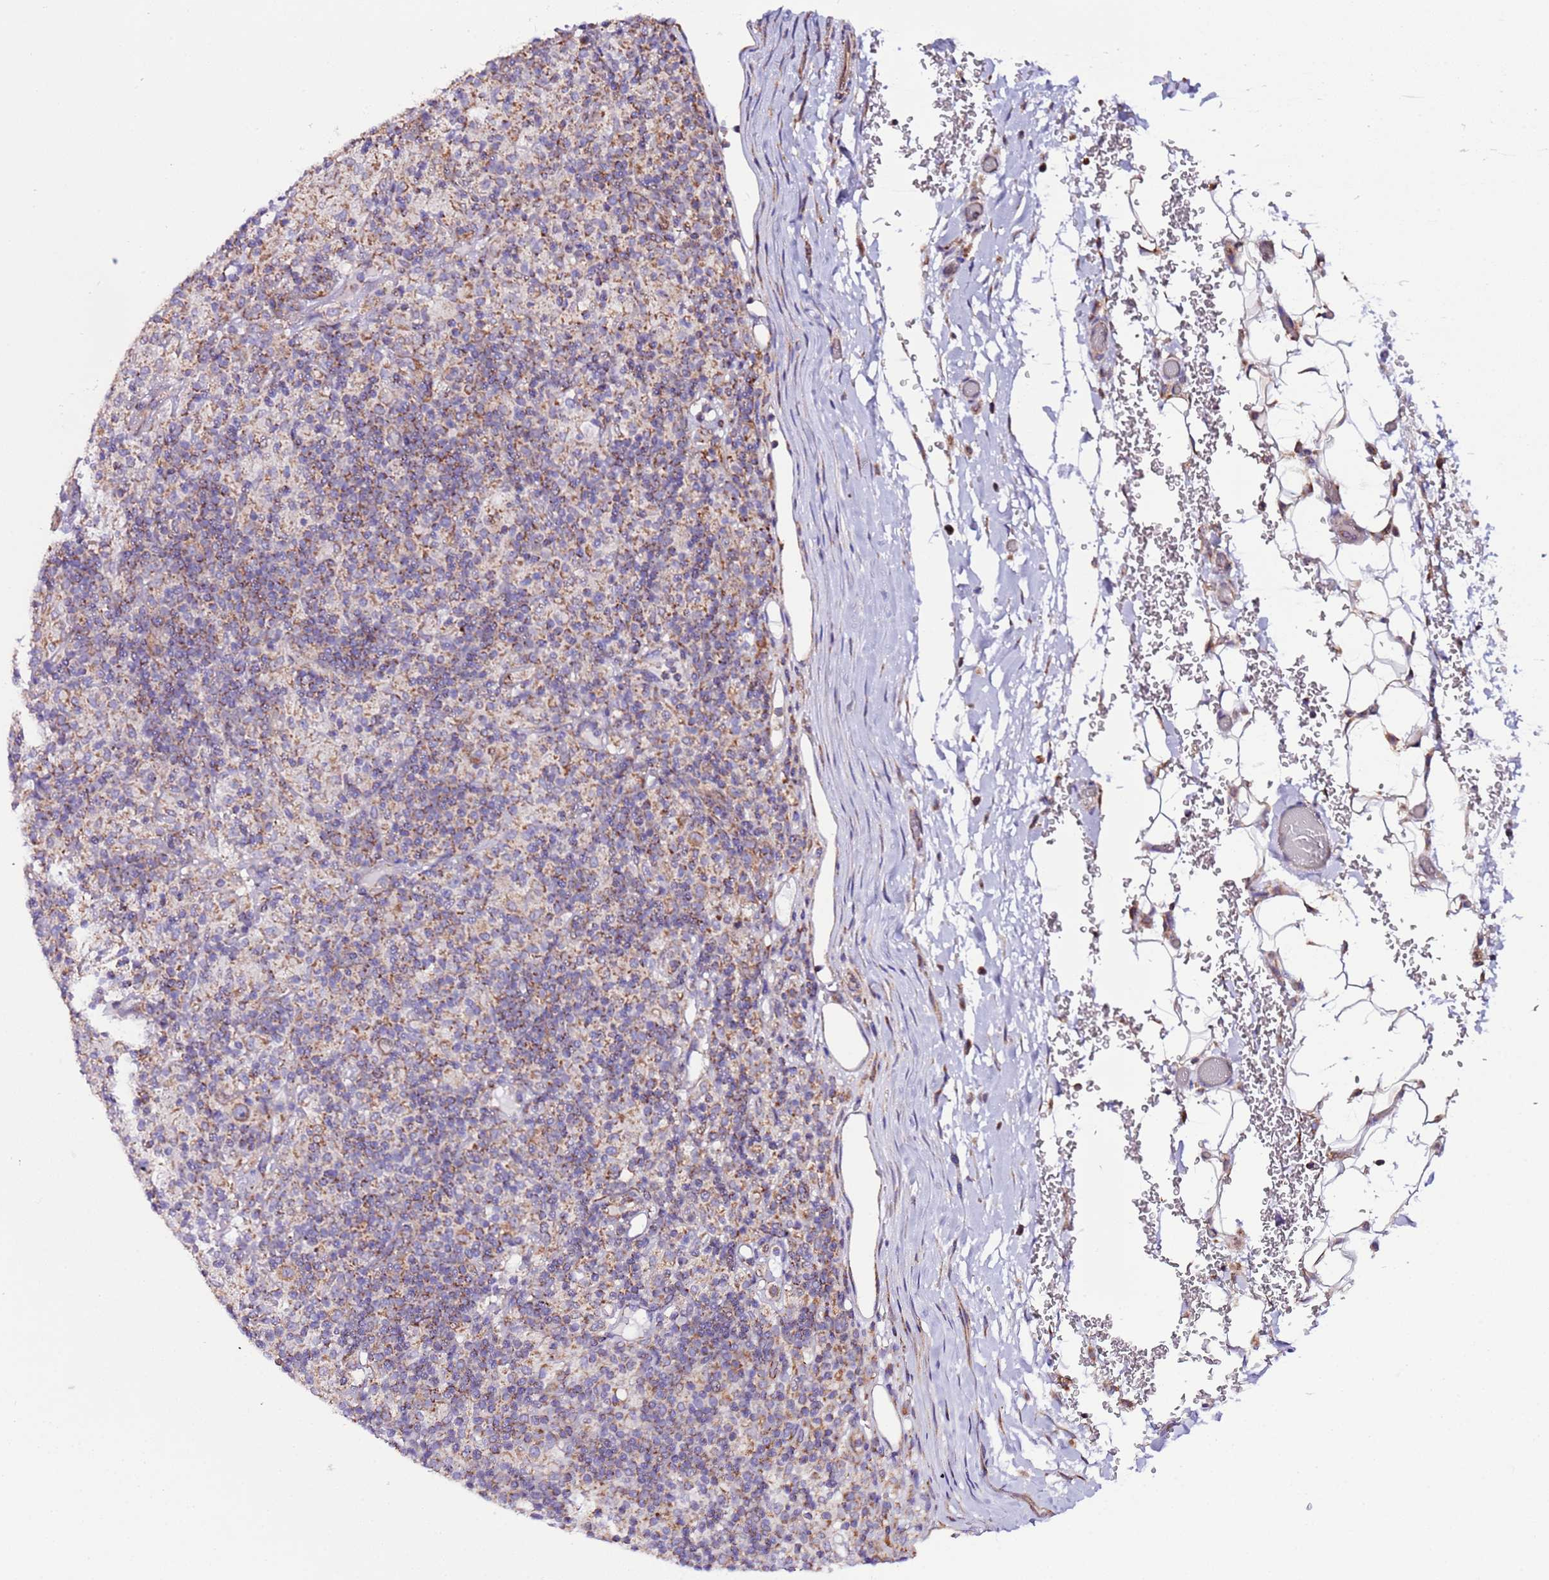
{"staining": {"intensity": "moderate", "quantity": ">75%", "location": "cytoplasmic/membranous"}, "tissue": "lymphoma", "cell_type": "Tumor cells", "image_type": "cancer", "snomed": [{"axis": "morphology", "description": "Hodgkin's disease, NOS"}, {"axis": "topography", "description": "Lymph node"}], "caption": "Tumor cells demonstrate medium levels of moderate cytoplasmic/membranous expression in approximately >75% of cells in human Hodgkin's disease.", "gene": "AHI1", "patient": {"sex": "male", "age": 70}}